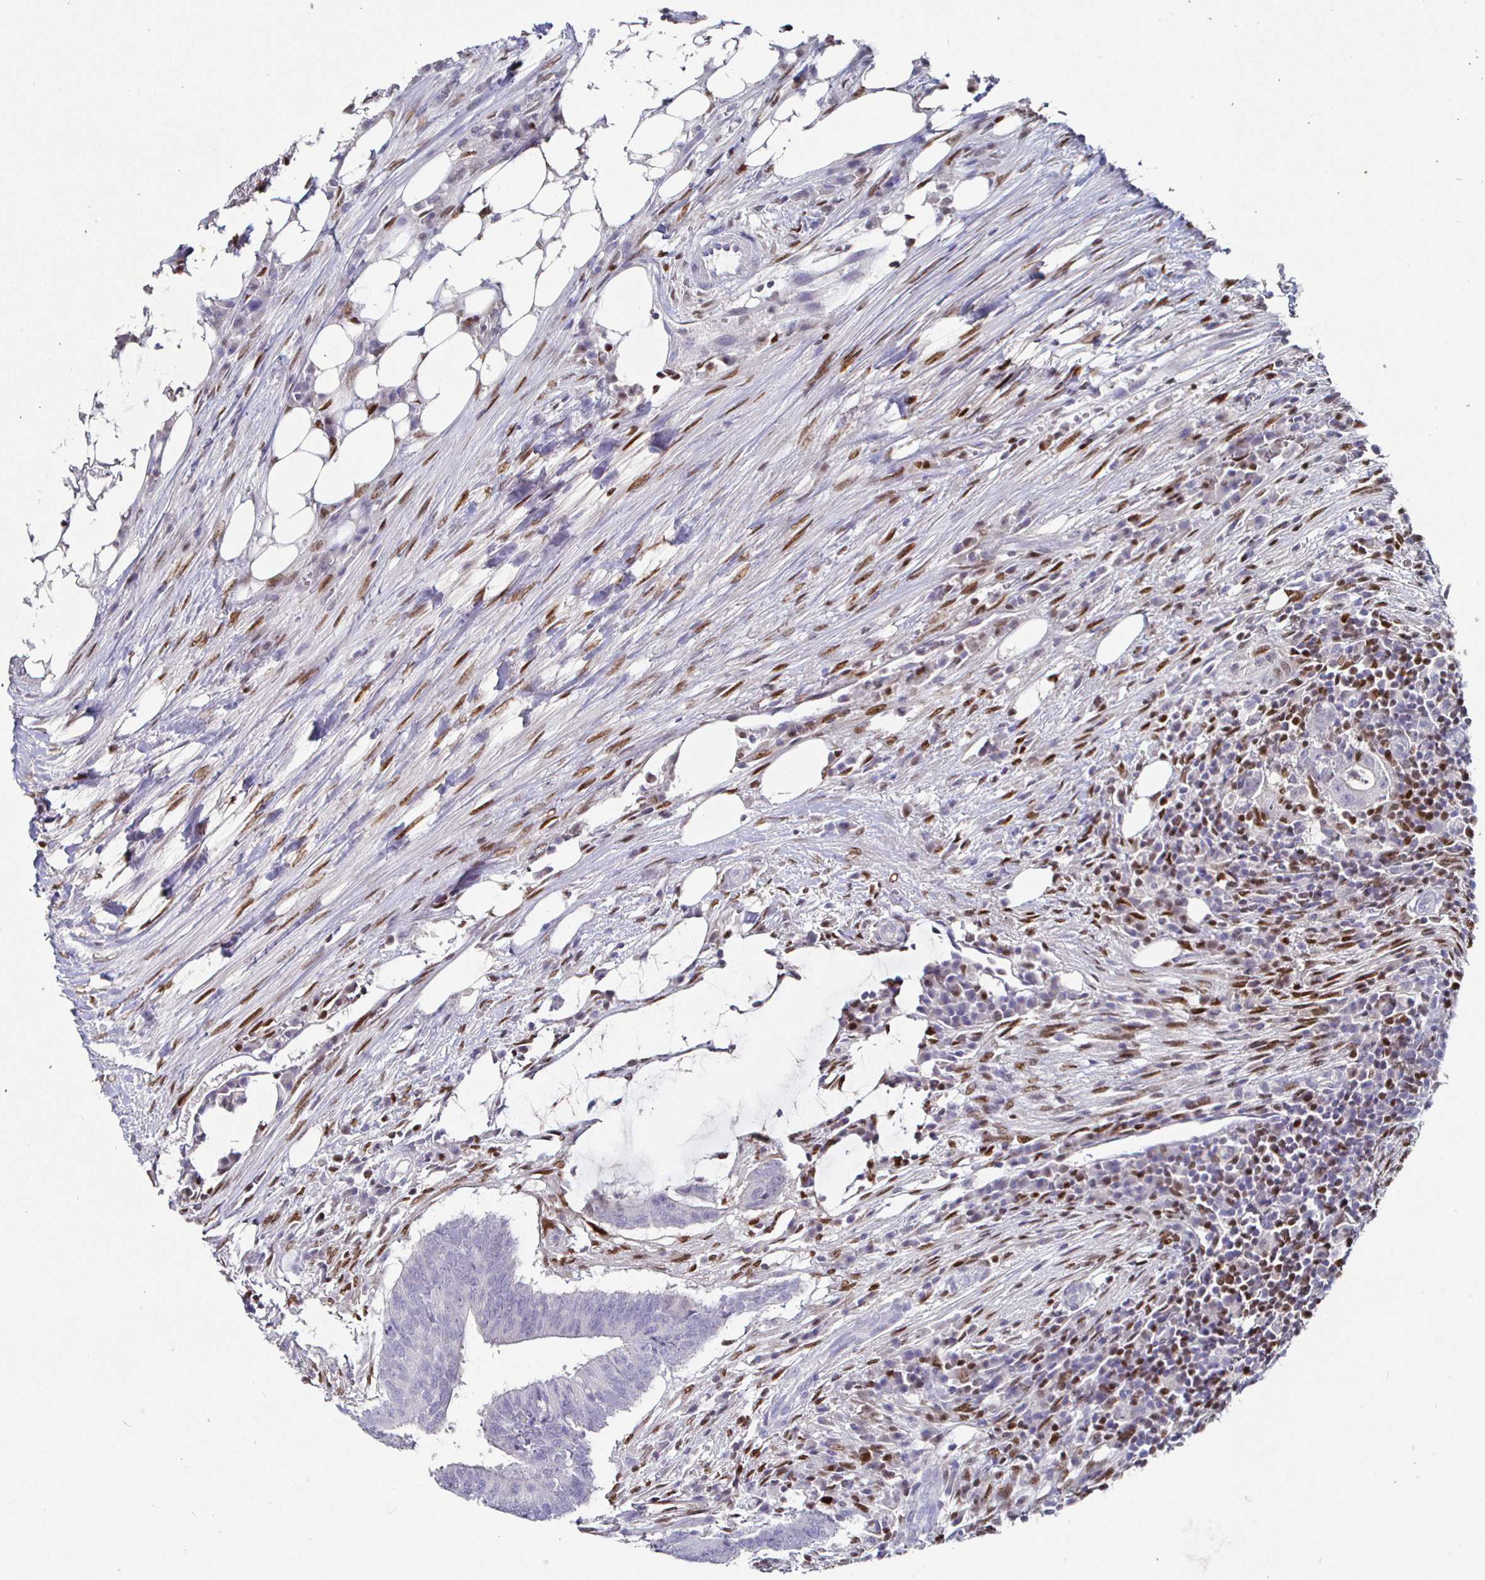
{"staining": {"intensity": "negative", "quantity": "none", "location": "none"}, "tissue": "colorectal cancer", "cell_type": "Tumor cells", "image_type": "cancer", "snomed": [{"axis": "morphology", "description": "Adenocarcinoma, NOS"}, {"axis": "topography", "description": "Colon"}], "caption": "Immunohistochemistry (IHC) photomicrograph of neoplastic tissue: colorectal cancer stained with DAB displays no significant protein expression in tumor cells.", "gene": "RUNX2", "patient": {"sex": "female", "age": 43}}